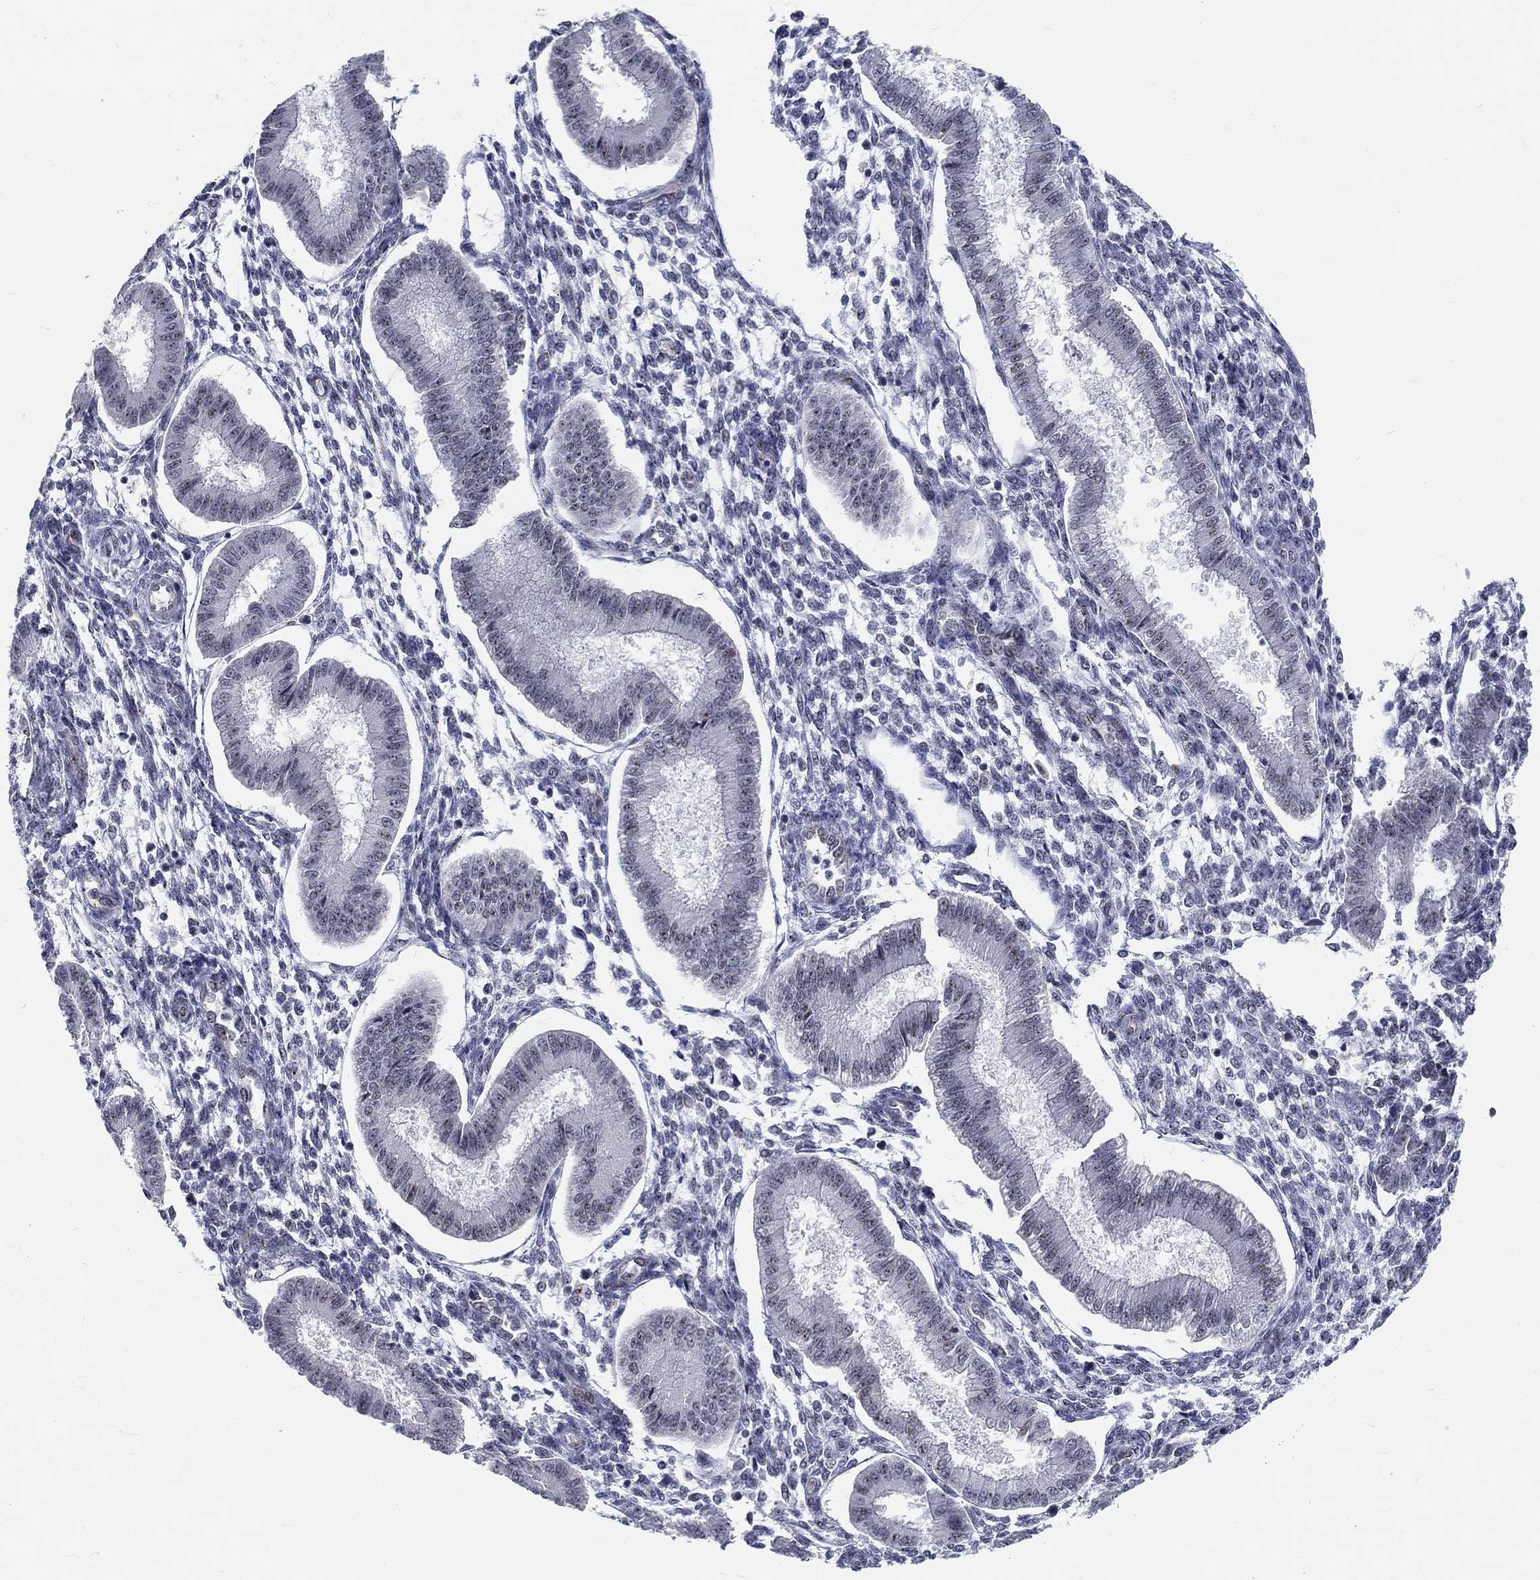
{"staining": {"intensity": "moderate", "quantity": "<25%", "location": "nuclear"}, "tissue": "endometrium", "cell_type": "Cells in endometrial stroma", "image_type": "normal", "snomed": [{"axis": "morphology", "description": "Normal tissue, NOS"}, {"axis": "topography", "description": "Endometrium"}], "caption": "Endometrium stained for a protein exhibits moderate nuclear positivity in cells in endometrial stroma. The staining was performed using DAB (3,3'-diaminobenzidine) to visualize the protein expression in brown, while the nuclei were stained in blue with hematoxylin (Magnification: 20x).", "gene": "ZBED1", "patient": {"sex": "female", "age": 43}}